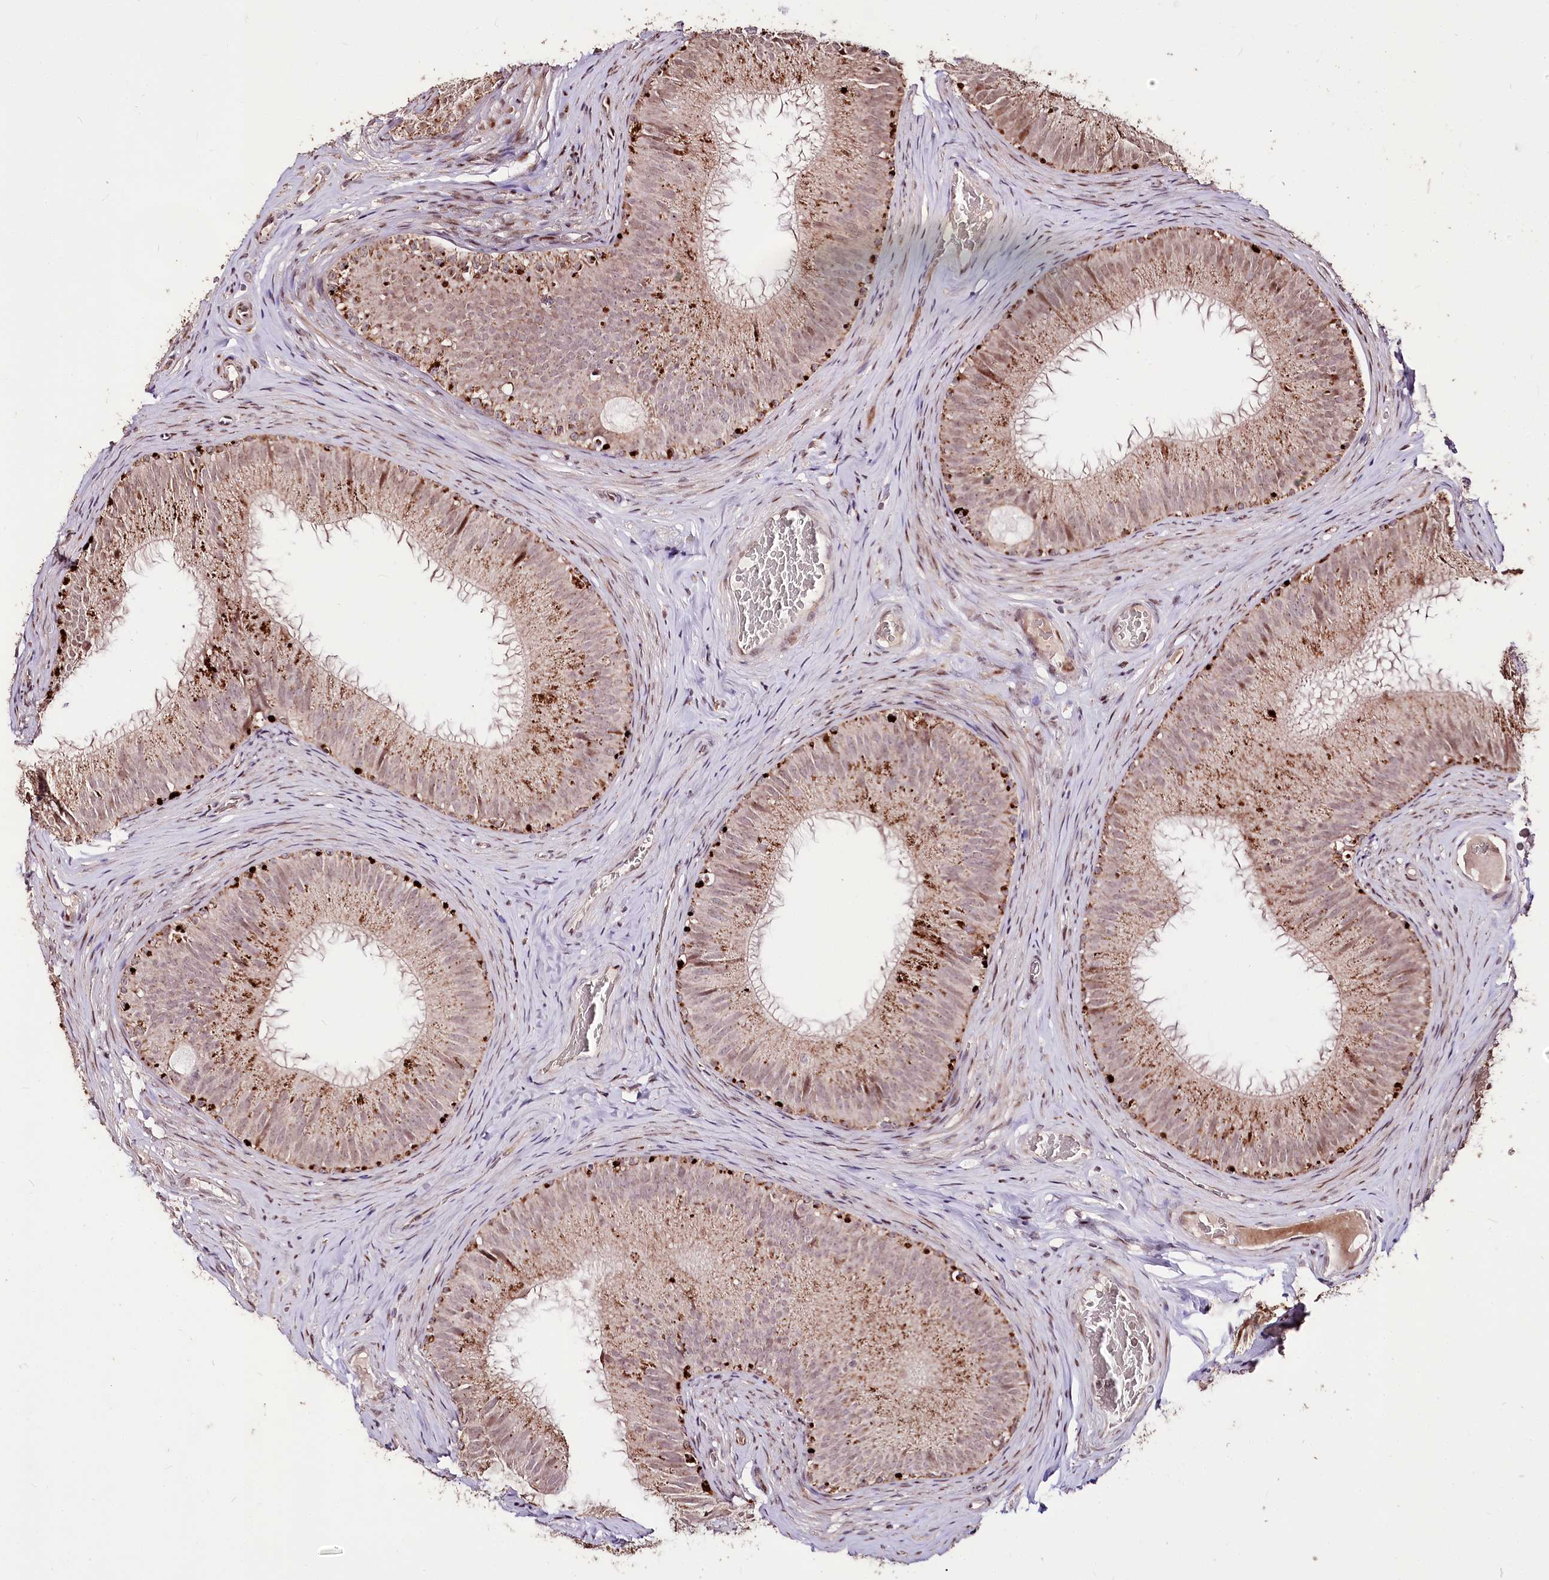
{"staining": {"intensity": "moderate", "quantity": ">75%", "location": "cytoplasmic/membranous,nuclear"}, "tissue": "epididymis", "cell_type": "Glandular cells", "image_type": "normal", "snomed": [{"axis": "morphology", "description": "Normal tissue, NOS"}, {"axis": "topography", "description": "Epididymis"}], "caption": "Unremarkable epididymis exhibits moderate cytoplasmic/membranous,nuclear positivity in about >75% of glandular cells, visualized by immunohistochemistry.", "gene": "CARD19", "patient": {"sex": "male", "age": 34}}